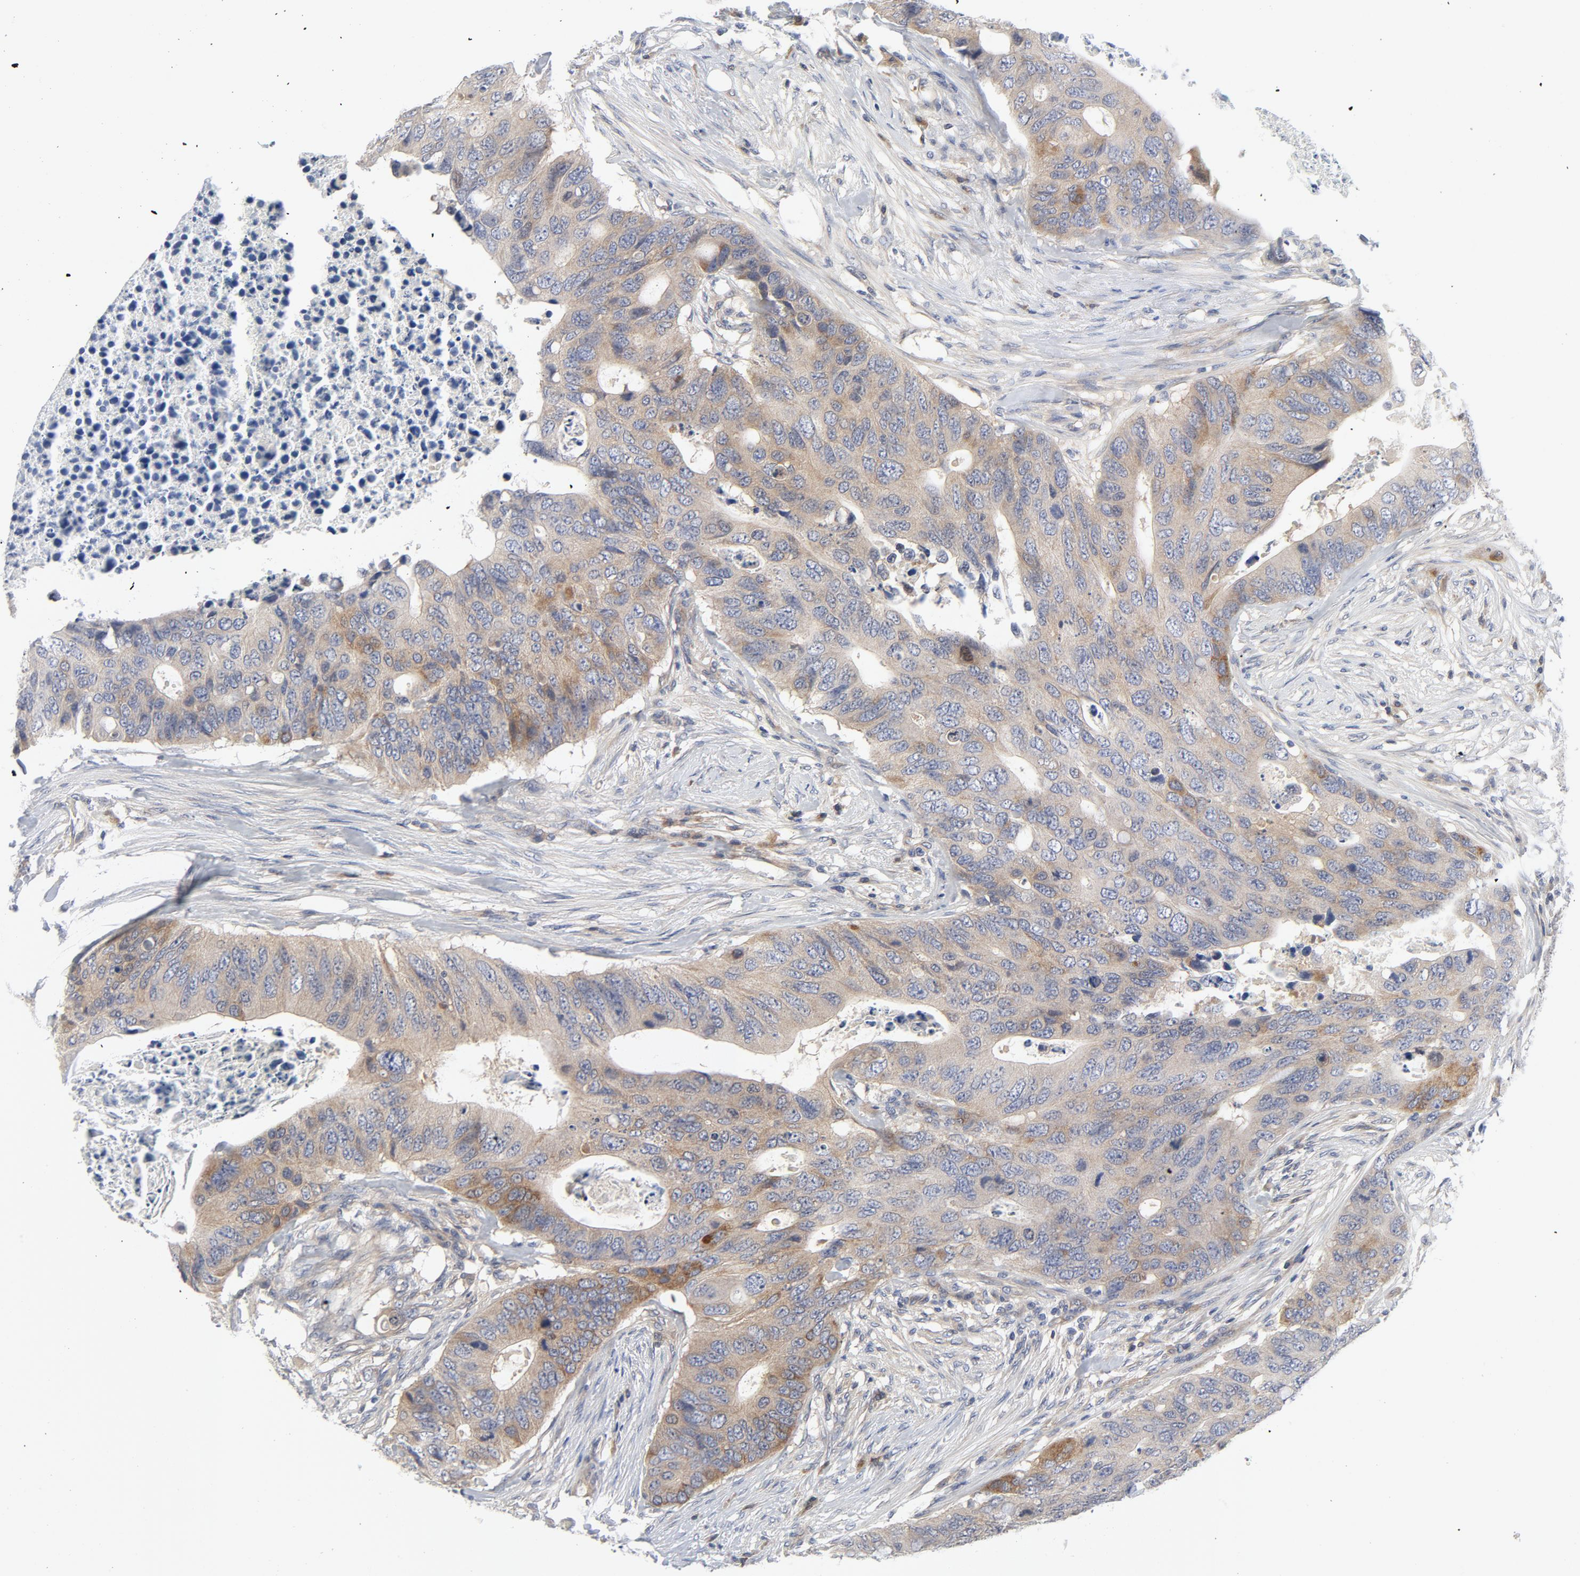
{"staining": {"intensity": "moderate", "quantity": ">75%", "location": "cytoplasmic/membranous"}, "tissue": "colorectal cancer", "cell_type": "Tumor cells", "image_type": "cancer", "snomed": [{"axis": "morphology", "description": "Adenocarcinoma, NOS"}, {"axis": "topography", "description": "Colon"}], "caption": "Adenocarcinoma (colorectal) stained with a brown dye displays moderate cytoplasmic/membranous positive expression in approximately >75% of tumor cells.", "gene": "BAD", "patient": {"sex": "male", "age": 71}}